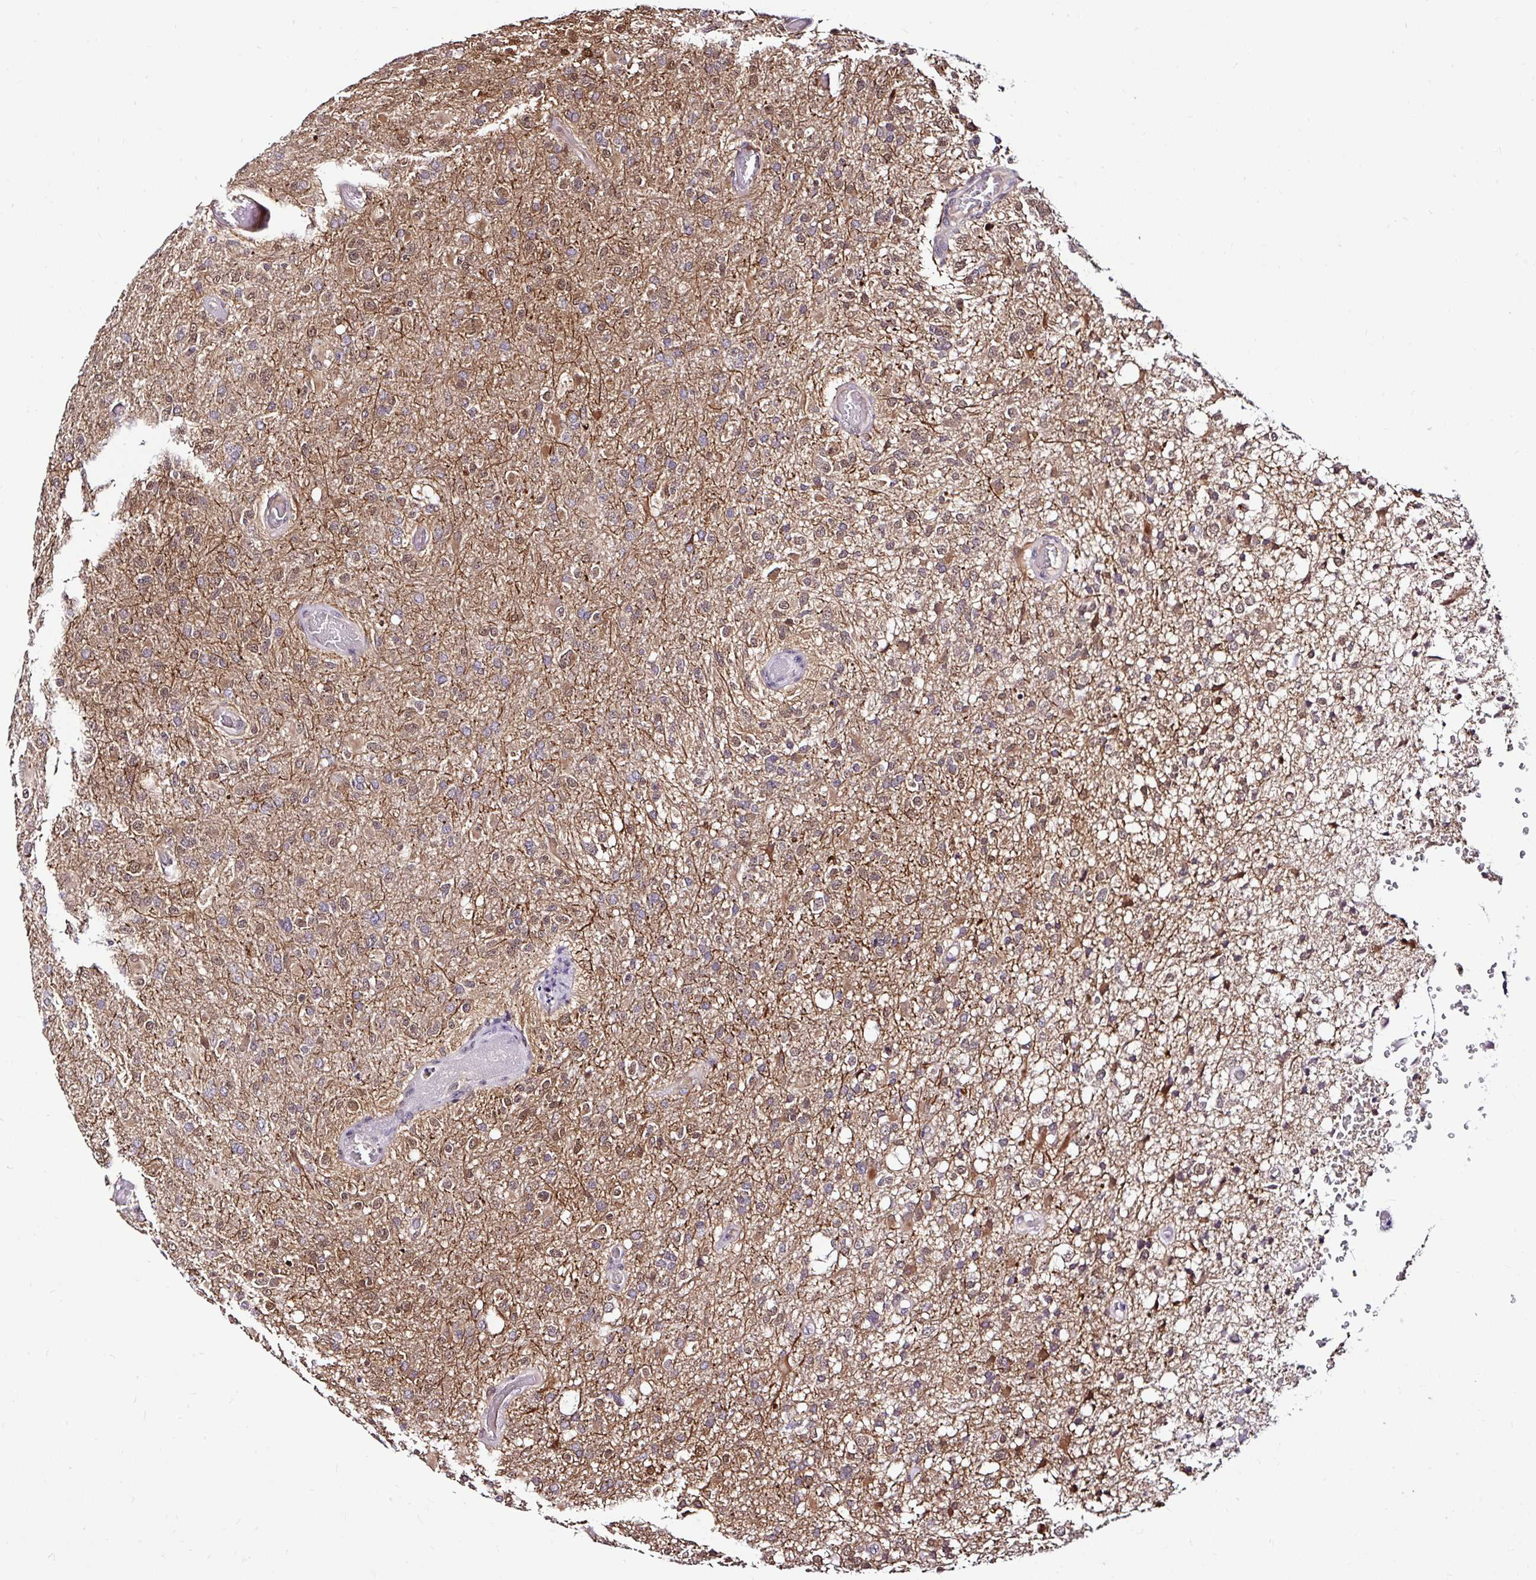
{"staining": {"intensity": "weak", "quantity": "25%-75%", "location": "cytoplasmic/membranous,nuclear"}, "tissue": "glioma", "cell_type": "Tumor cells", "image_type": "cancer", "snomed": [{"axis": "morphology", "description": "Glioma, malignant, High grade"}, {"axis": "topography", "description": "Brain"}], "caption": "Malignant high-grade glioma tissue reveals weak cytoplasmic/membranous and nuclear expression in approximately 25%-75% of tumor cells", "gene": "PIN4", "patient": {"sex": "female", "age": 74}}